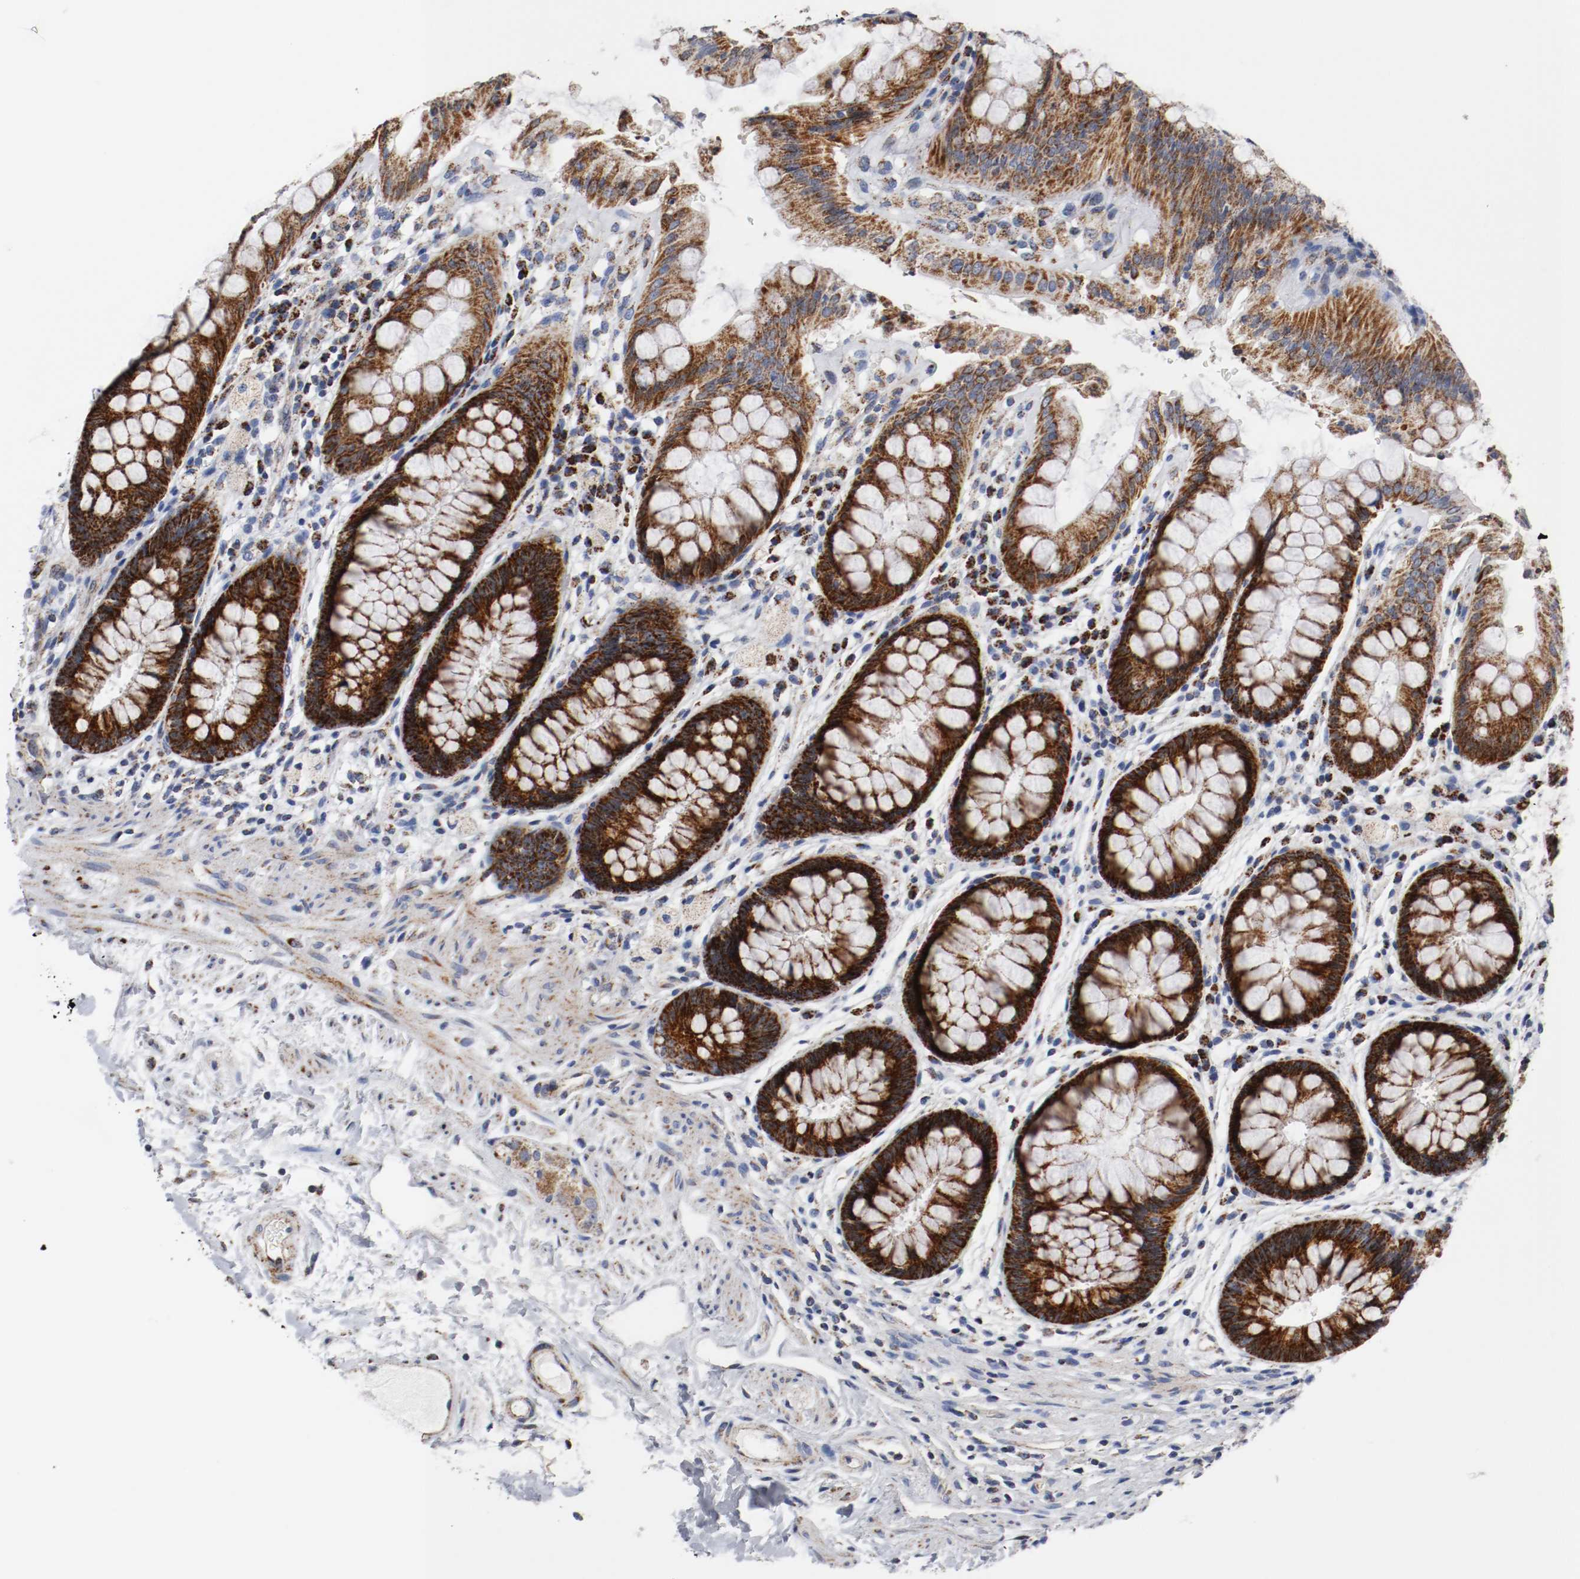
{"staining": {"intensity": "strong", "quantity": ">75%", "location": "cytoplasmic/membranous"}, "tissue": "rectum", "cell_type": "Glandular cells", "image_type": "normal", "snomed": [{"axis": "morphology", "description": "Normal tissue, NOS"}, {"axis": "topography", "description": "Rectum"}], "caption": "Immunohistochemical staining of normal human rectum exhibits >75% levels of strong cytoplasmic/membranous protein expression in about >75% of glandular cells. The protein is stained brown, and the nuclei are stained in blue (DAB (3,3'-diaminobenzidine) IHC with brightfield microscopy, high magnification).", "gene": "TUBD1", "patient": {"sex": "female", "age": 46}}